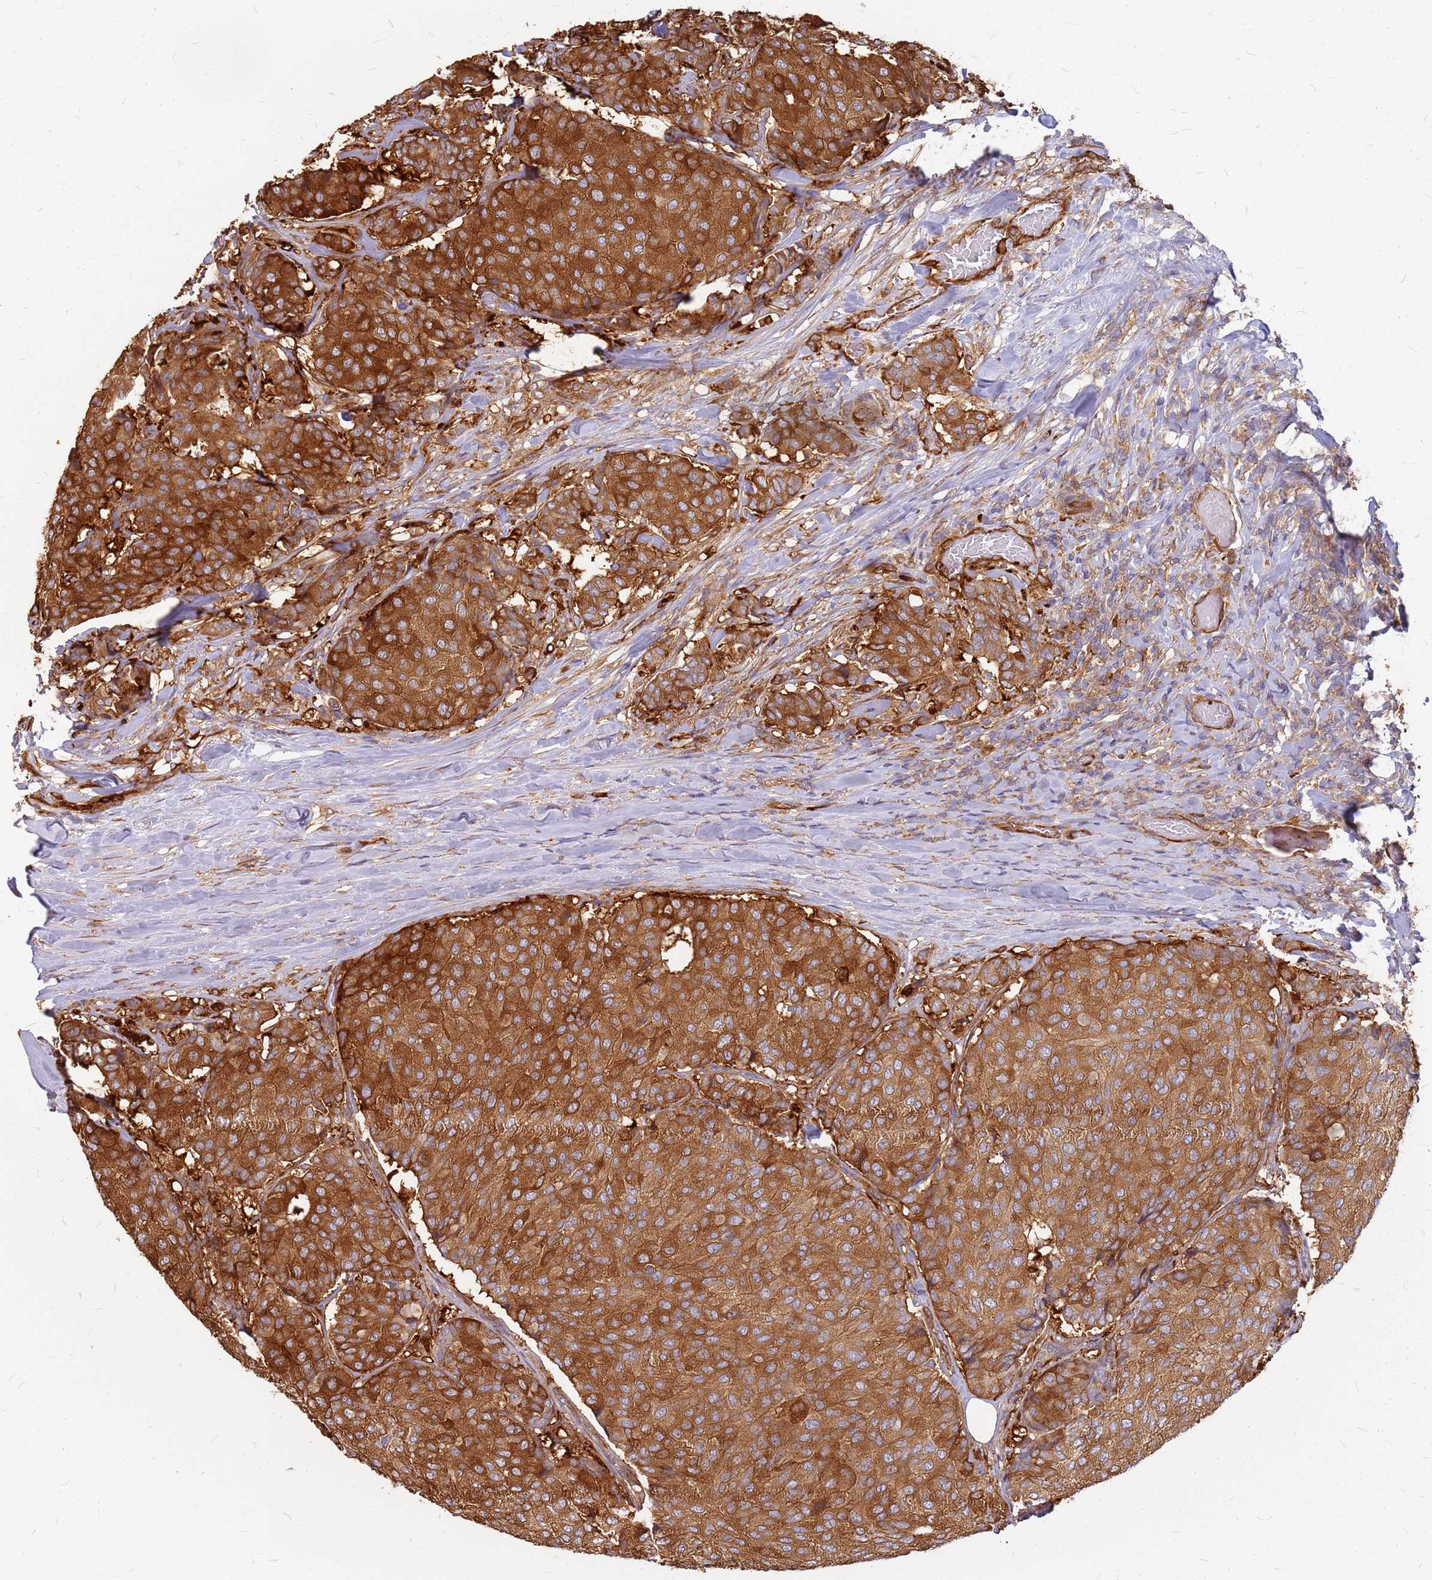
{"staining": {"intensity": "strong", "quantity": ">75%", "location": "cytoplasmic/membranous"}, "tissue": "breast cancer", "cell_type": "Tumor cells", "image_type": "cancer", "snomed": [{"axis": "morphology", "description": "Duct carcinoma"}, {"axis": "topography", "description": "Breast"}], "caption": "Immunohistochemistry (IHC) of human invasive ductal carcinoma (breast) exhibits high levels of strong cytoplasmic/membranous staining in approximately >75% of tumor cells. The protein is stained brown, and the nuclei are stained in blue (DAB IHC with brightfield microscopy, high magnification).", "gene": "HDX", "patient": {"sex": "female", "age": 75}}